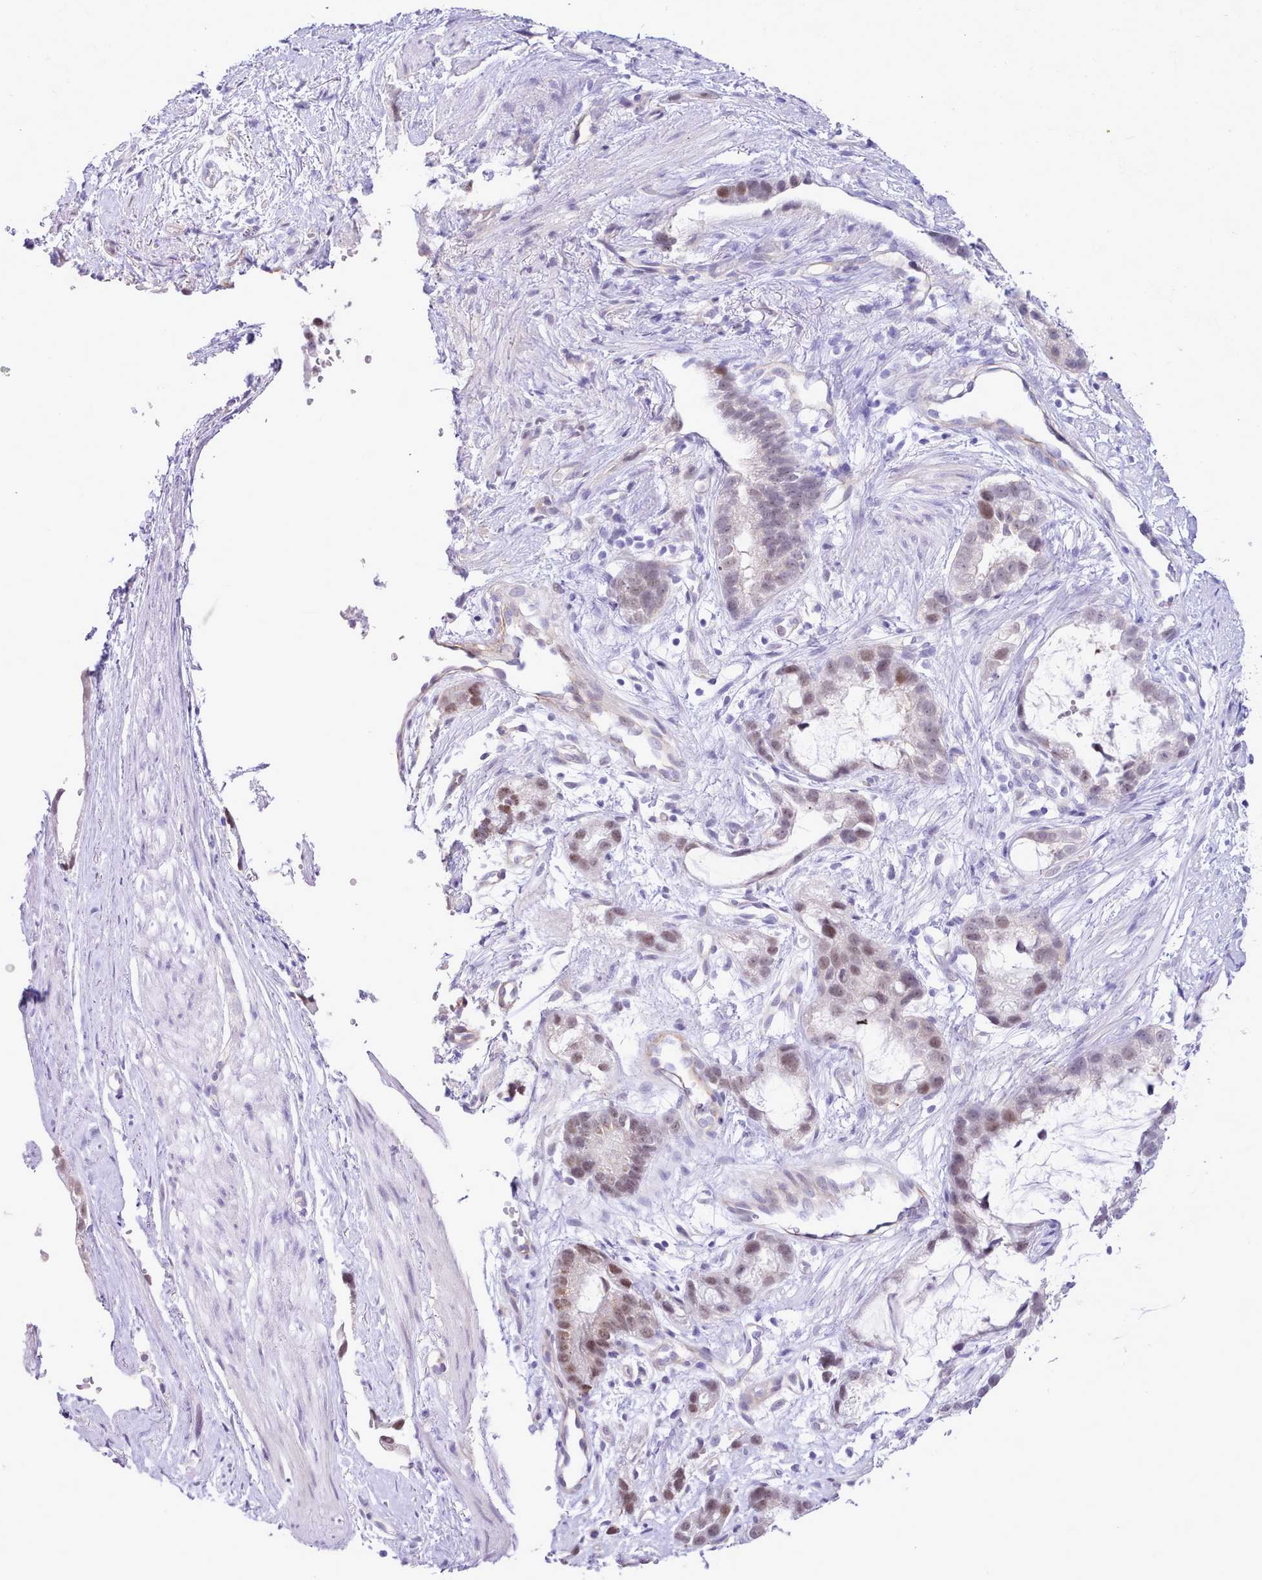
{"staining": {"intensity": "moderate", "quantity": "25%-75%", "location": "nuclear"}, "tissue": "stomach cancer", "cell_type": "Tumor cells", "image_type": "cancer", "snomed": [{"axis": "morphology", "description": "Adenocarcinoma, NOS"}, {"axis": "topography", "description": "Stomach"}], "caption": "Stomach adenocarcinoma tissue exhibits moderate nuclear staining in about 25%-75% of tumor cells, visualized by immunohistochemistry.", "gene": "LRRC37A", "patient": {"sex": "male", "age": 55}}